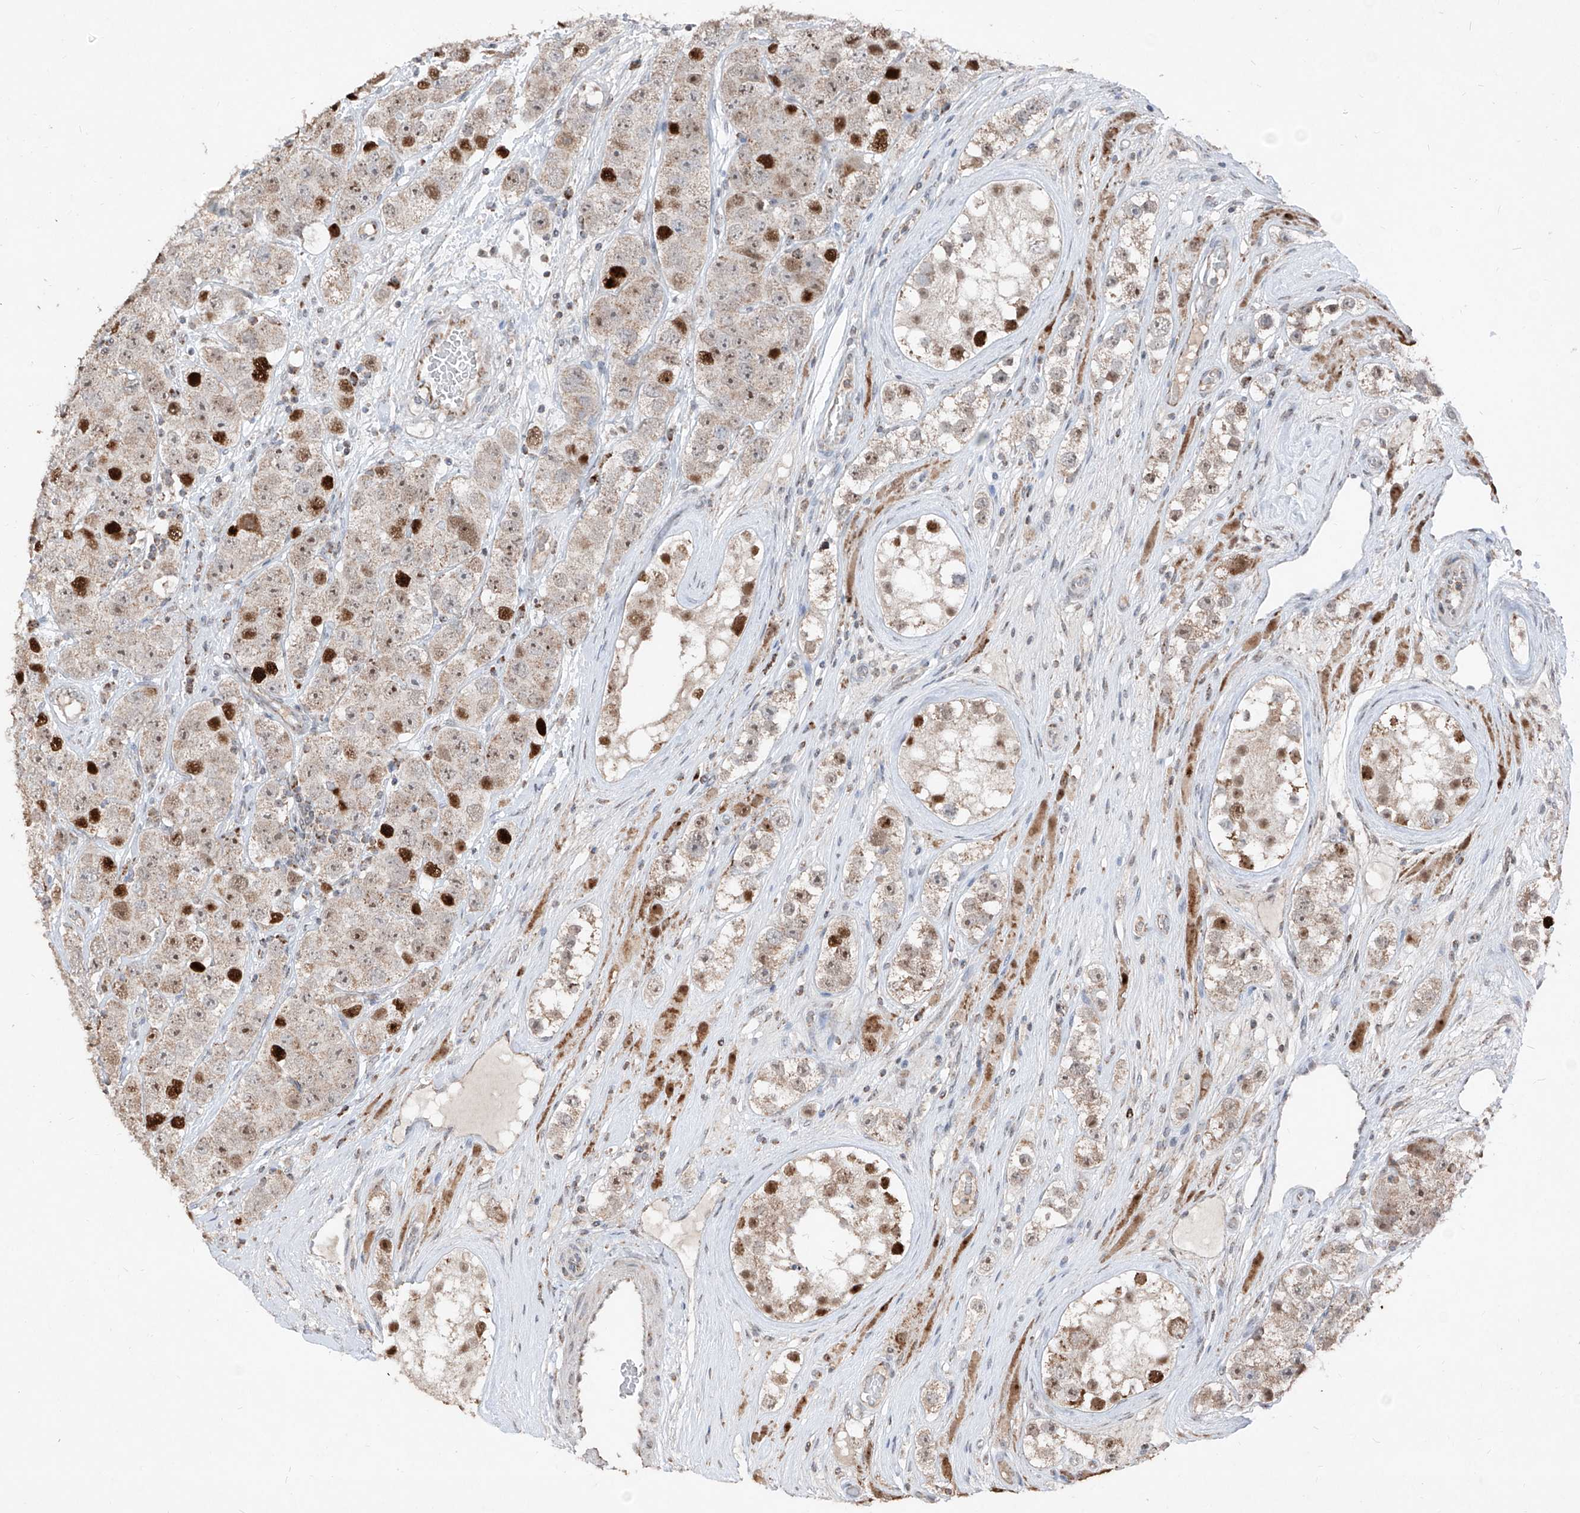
{"staining": {"intensity": "strong", "quantity": "<25%", "location": "cytoplasmic/membranous,nuclear"}, "tissue": "testis cancer", "cell_type": "Tumor cells", "image_type": "cancer", "snomed": [{"axis": "morphology", "description": "Seminoma, NOS"}, {"axis": "topography", "description": "Testis"}], "caption": "Protein analysis of testis cancer tissue exhibits strong cytoplasmic/membranous and nuclear expression in approximately <25% of tumor cells.", "gene": "NDUFB3", "patient": {"sex": "male", "age": 28}}